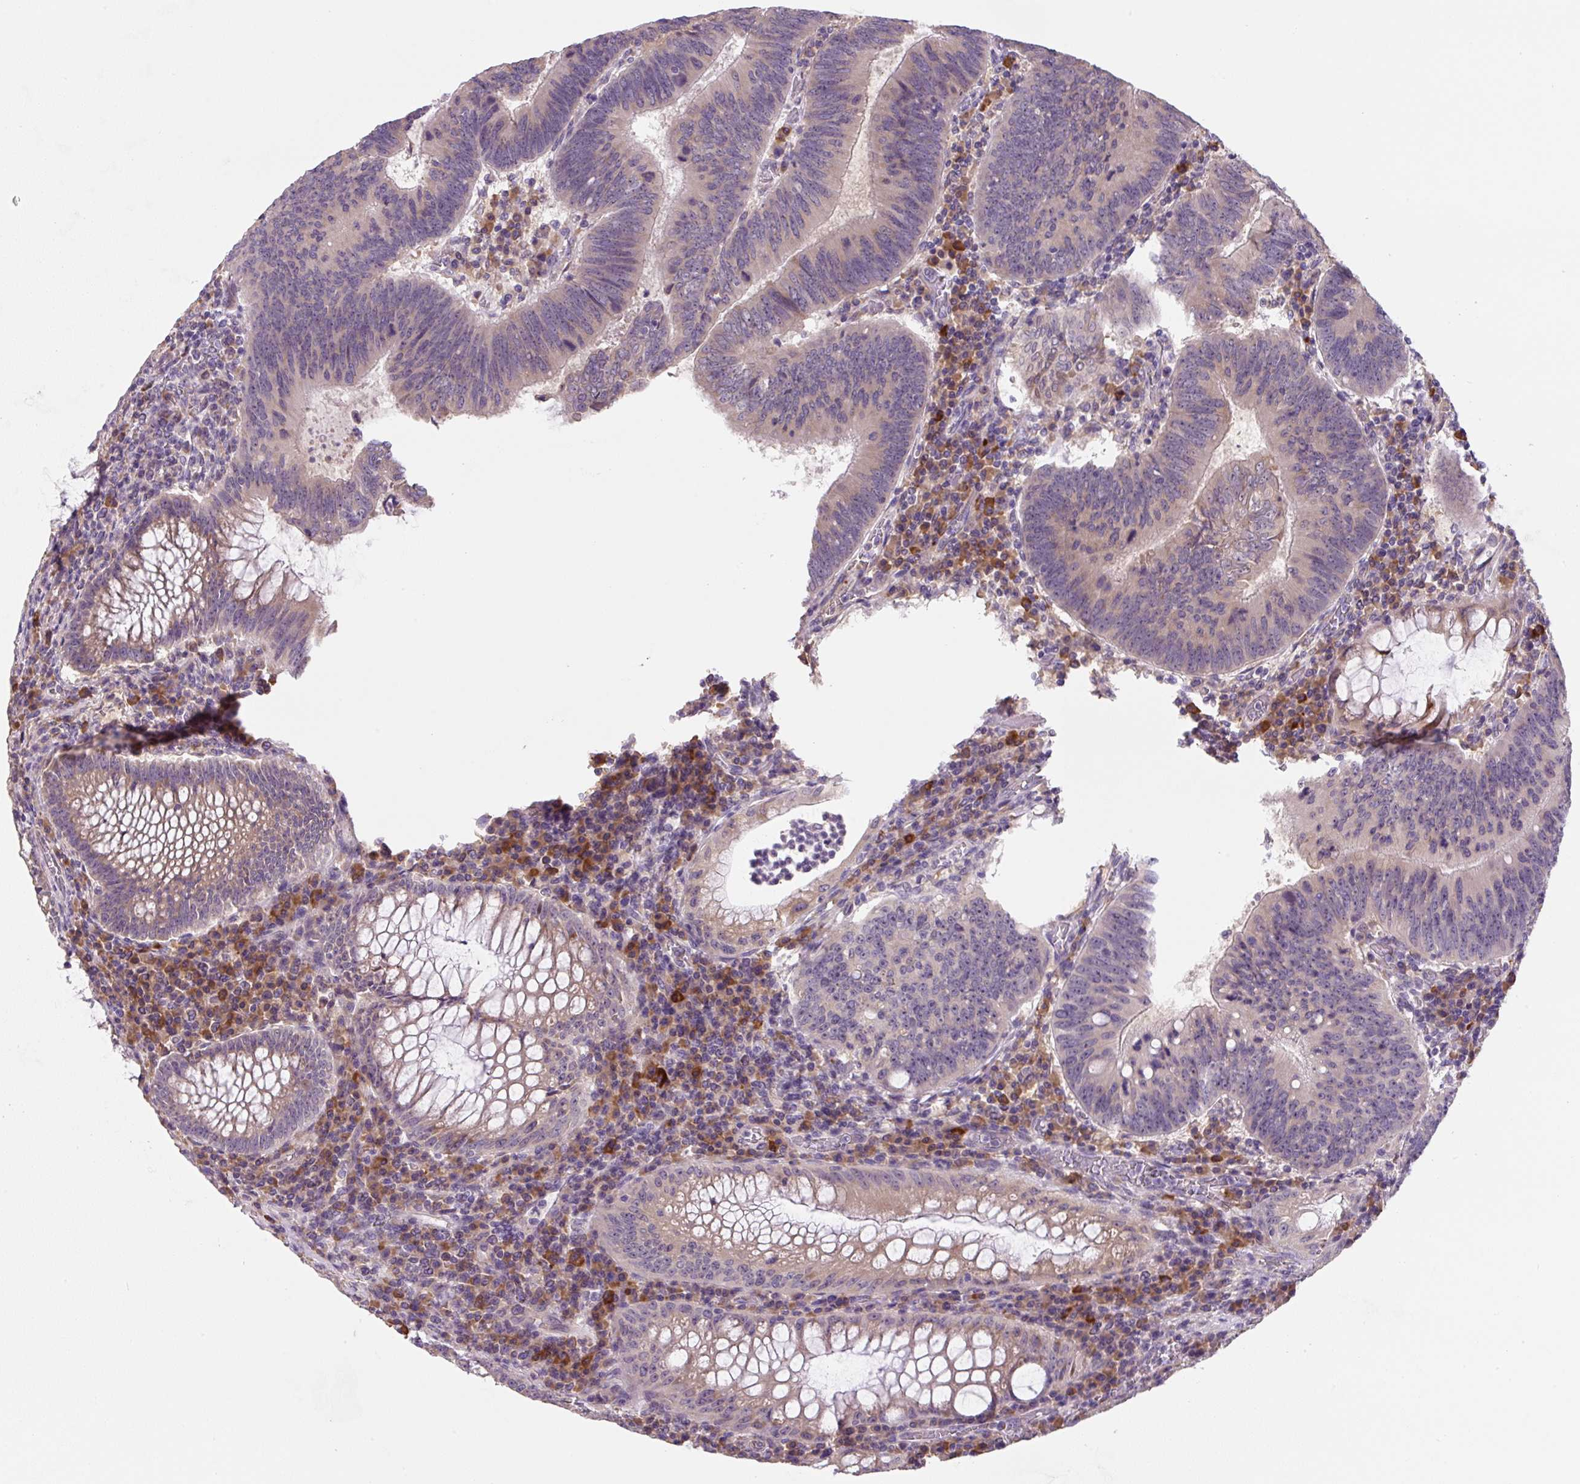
{"staining": {"intensity": "negative", "quantity": "none", "location": "none"}, "tissue": "colorectal cancer", "cell_type": "Tumor cells", "image_type": "cancer", "snomed": [{"axis": "morphology", "description": "Adenocarcinoma, NOS"}, {"axis": "topography", "description": "Colon"}], "caption": "An IHC photomicrograph of colorectal adenocarcinoma is shown. There is no staining in tumor cells of colorectal adenocarcinoma.", "gene": "FZD5", "patient": {"sex": "male", "age": 67}}